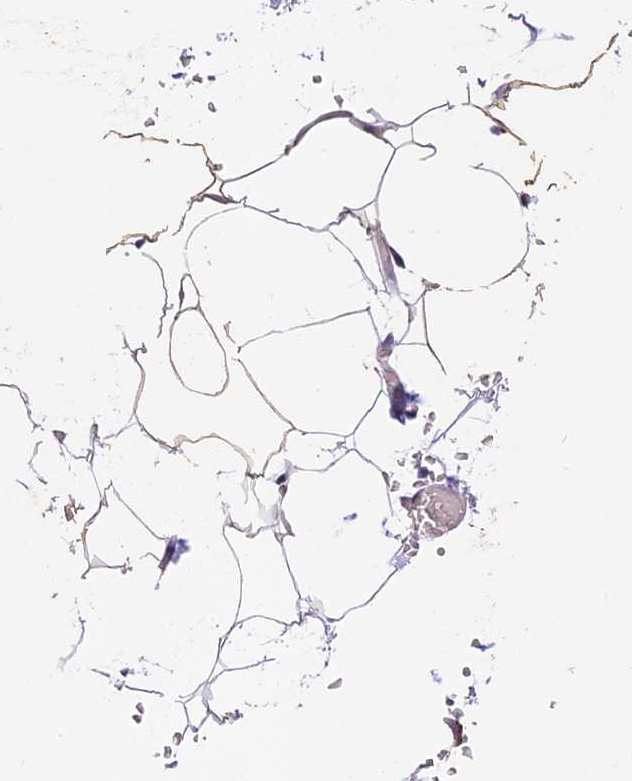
{"staining": {"intensity": "weak", "quantity": "25%-75%", "location": "cytoplasmic/membranous"}, "tissue": "adipose tissue", "cell_type": "Adipocytes", "image_type": "normal", "snomed": [{"axis": "morphology", "description": "Normal tissue, NOS"}, {"axis": "topography", "description": "Gallbladder"}, {"axis": "topography", "description": "Peripheral nerve tissue"}], "caption": "Protein staining of benign adipose tissue reveals weak cytoplasmic/membranous positivity in approximately 25%-75% of adipocytes.", "gene": "COPE", "patient": {"sex": "male", "age": 38}}